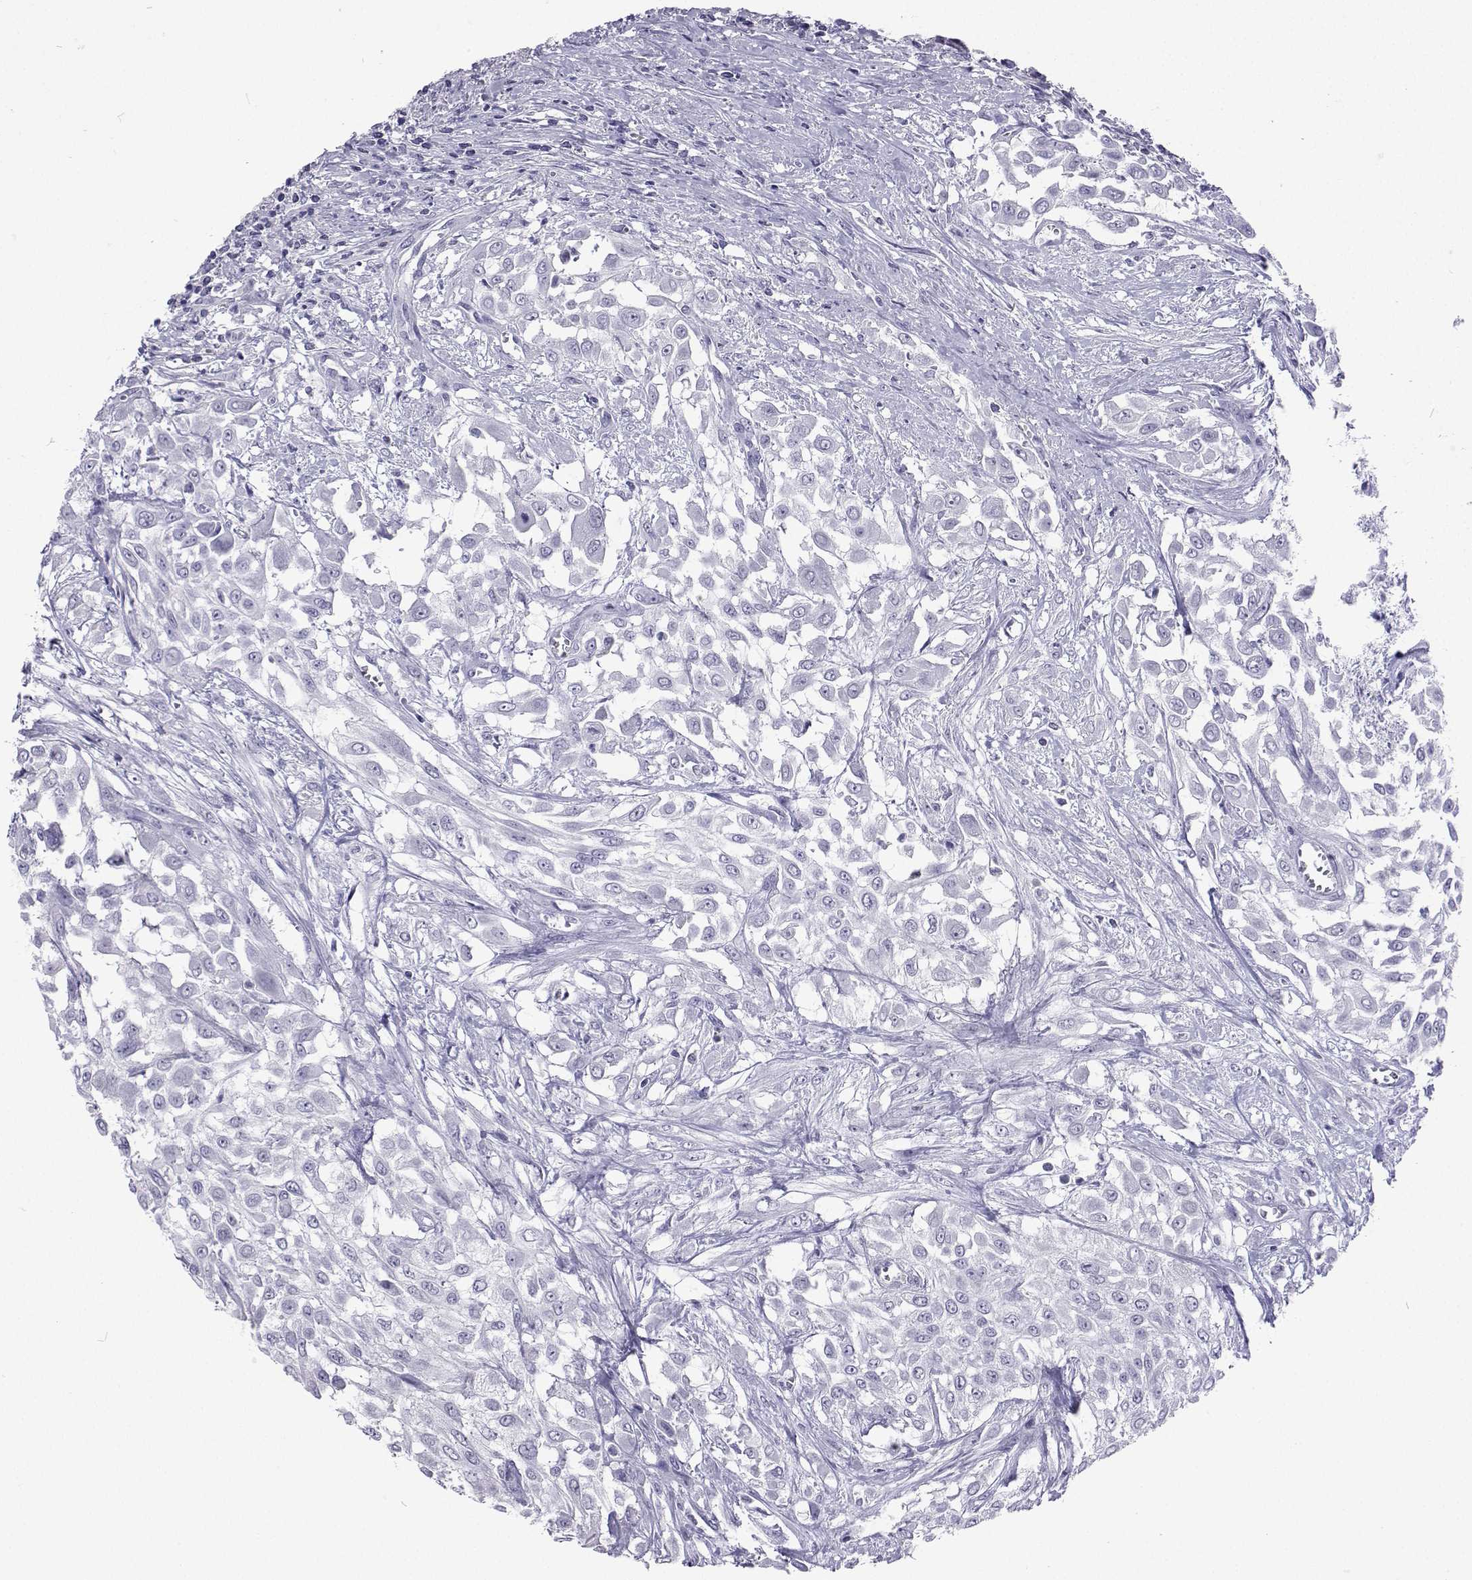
{"staining": {"intensity": "negative", "quantity": "none", "location": "none"}, "tissue": "urothelial cancer", "cell_type": "Tumor cells", "image_type": "cancer", "snomed": [{"axis": "morphology", "description": "Urothelial carcinoma, High grade"}, {"axis": "topography", "description": "Urinary bladder"}], "caption": "Tumor cells are negative for protein expression in human urothelial carcinoma (high-grade). (DAB immunohistochemistry visualized using brightfield microscopy, high magnification).", "gene": "GALM", "patient": {"sex": "male", "age": 57}}